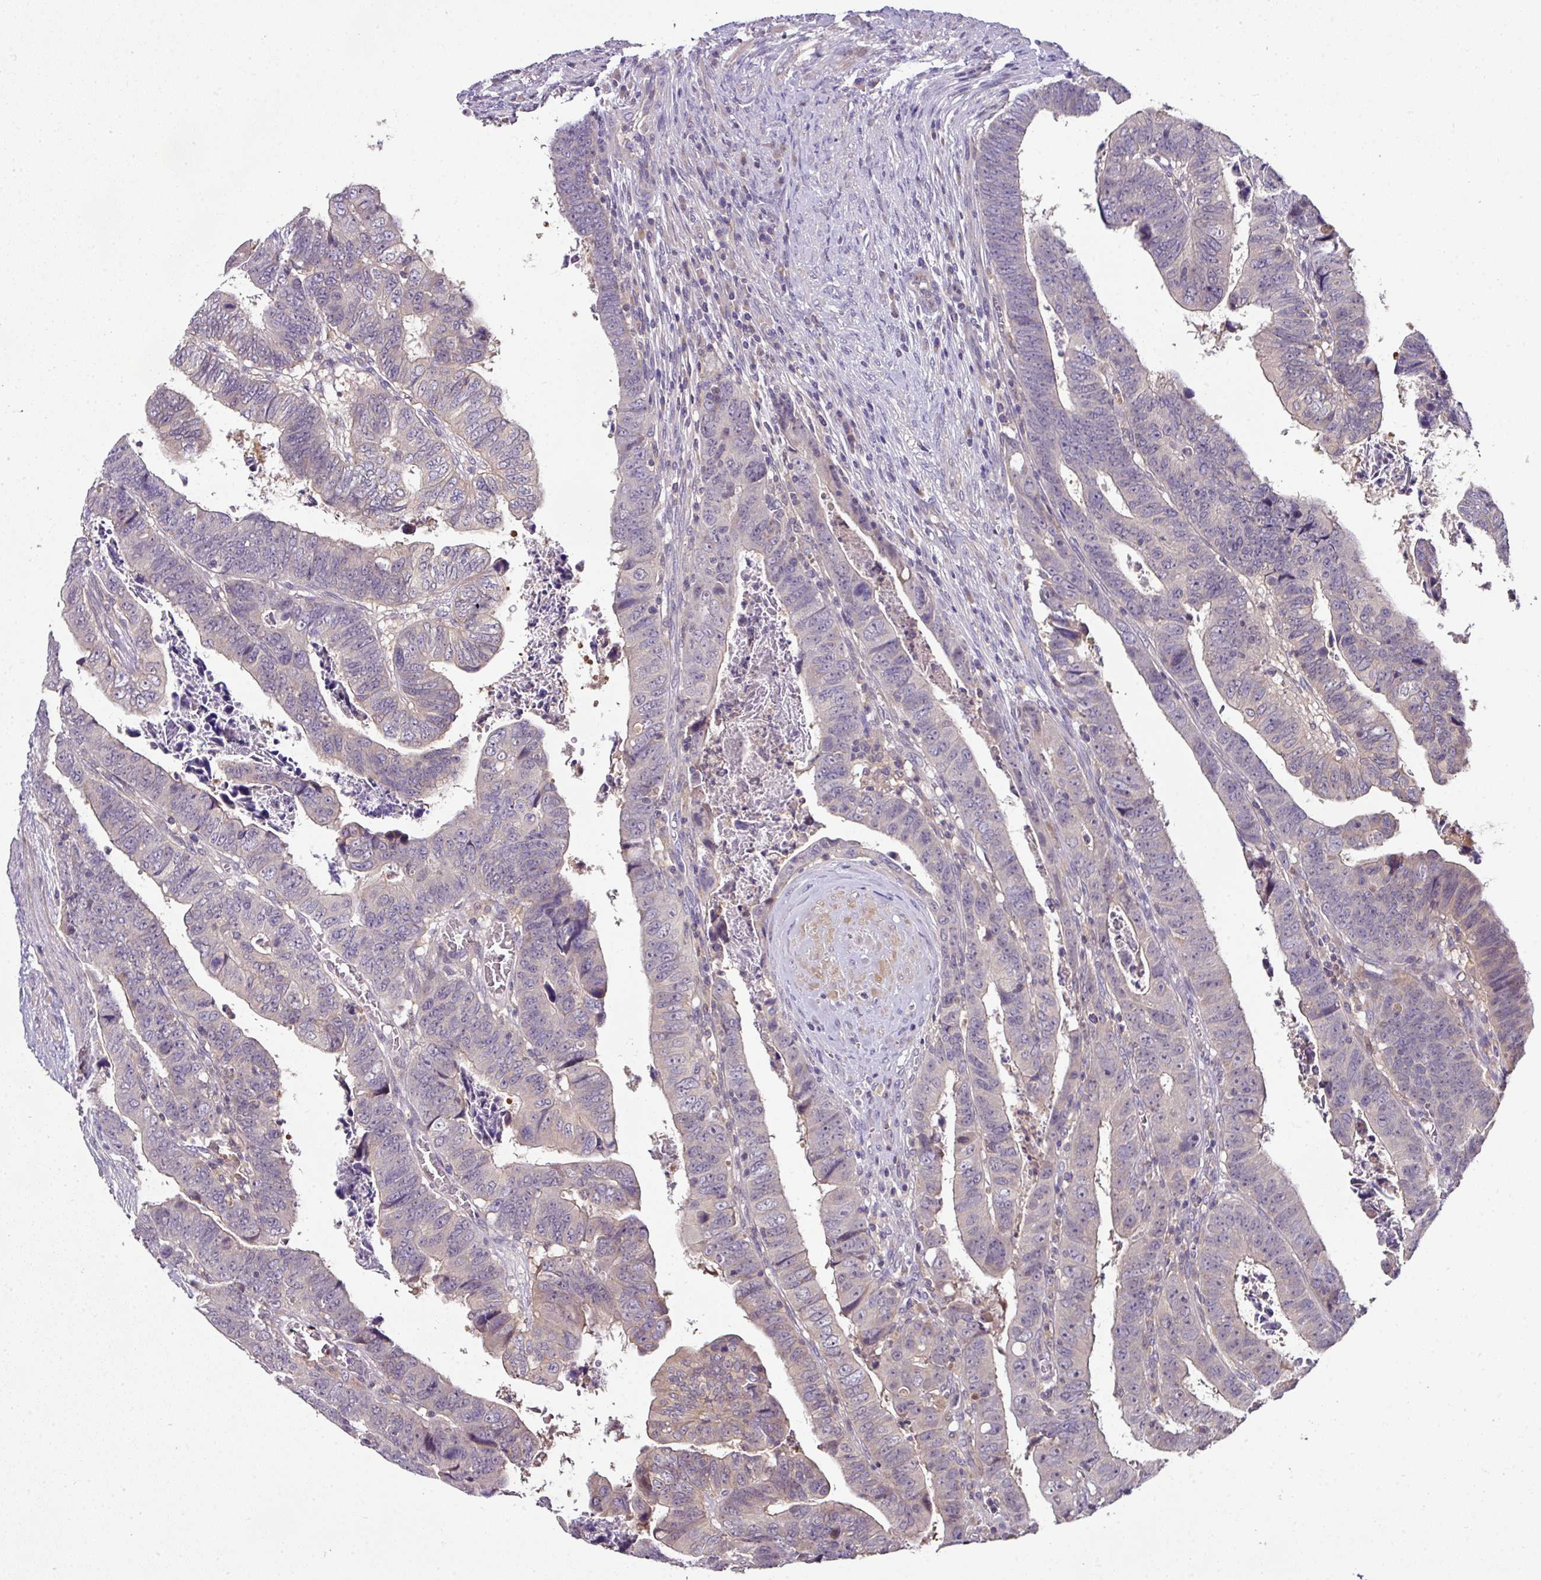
{"staining": {"intensity": "negative", "quantity": "none", "location": "none"}, "tissue": "colorectal cancer", "cell_type": "Tumor cells", "image_type": "cancer", "snomed": [{"axis": "morphology", "description": "Normal tissue, NOS"}, {"axis": "morphology", "description": "Adenocarcinoma, NOS"}, {"axis": "topography", "description": "Rectum"}], "caption": "The histopathology image displays no significant positivity in tumor cells of colorectal cancer (adenocarcinoma).", "gene": "AEBP2", "patient": {"sex": "female", "age": 65}}